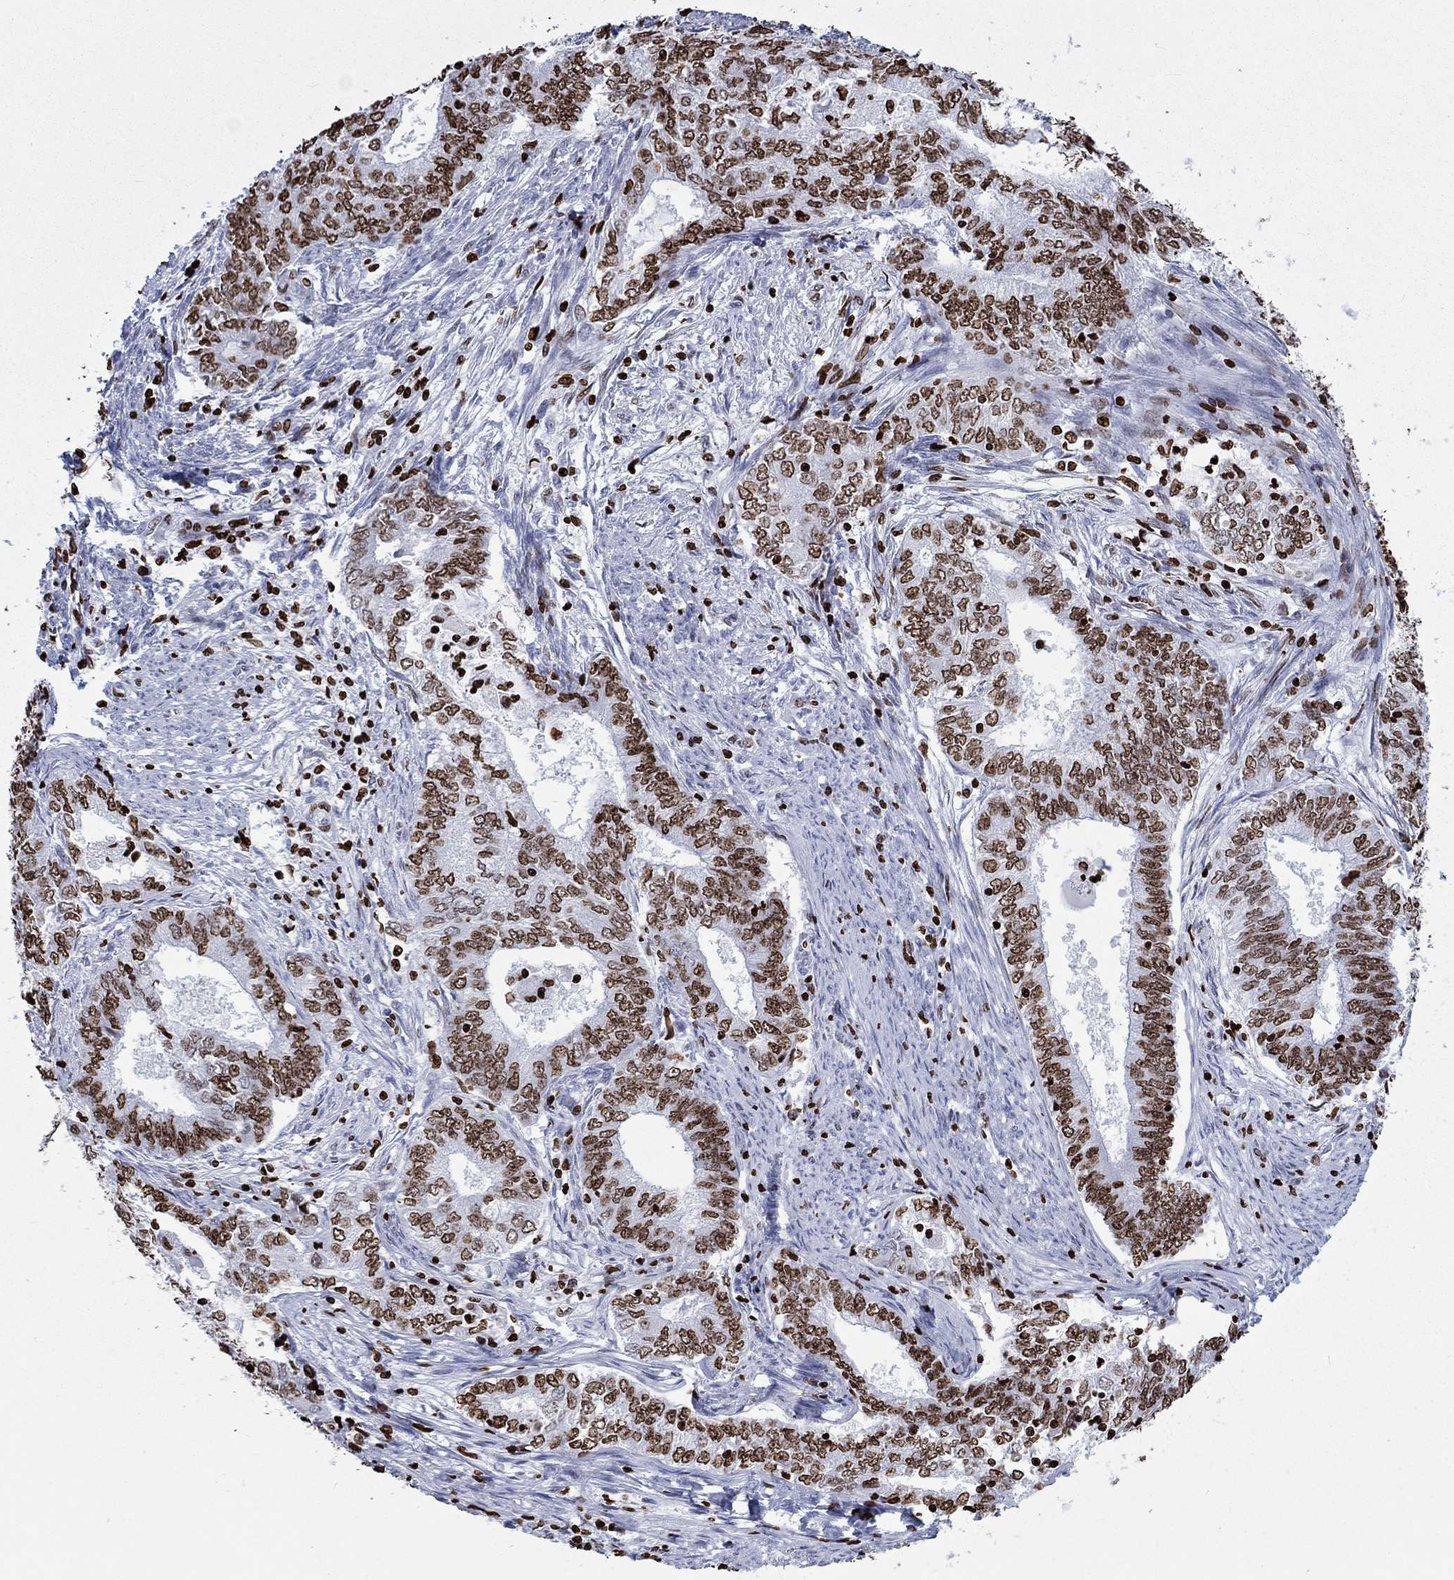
{"staining": {"intensity": "strong", "quantity": "25%-75%", "location": "nuclear"}, "tissue": "endometrial cancer", "cell_type": "Tumor cells", "image_type": "cancer", "snomed": [{"axis": "morphology", "description": "Adenocarcinoma, NOS"}, {"axis": "topography", "description": "Endometrium"}], "caption": "High-magnification brightfield microscopy of adenocarcinoma (endometrial) stained with DAB (brown) and counterstained with hematoxylin (blue). tumor cells exhibit strong nuclear positivity is identified in about25%-75% of cells.", "gene": "H1-5", "patient": {"sex": "female", "age": 62}}